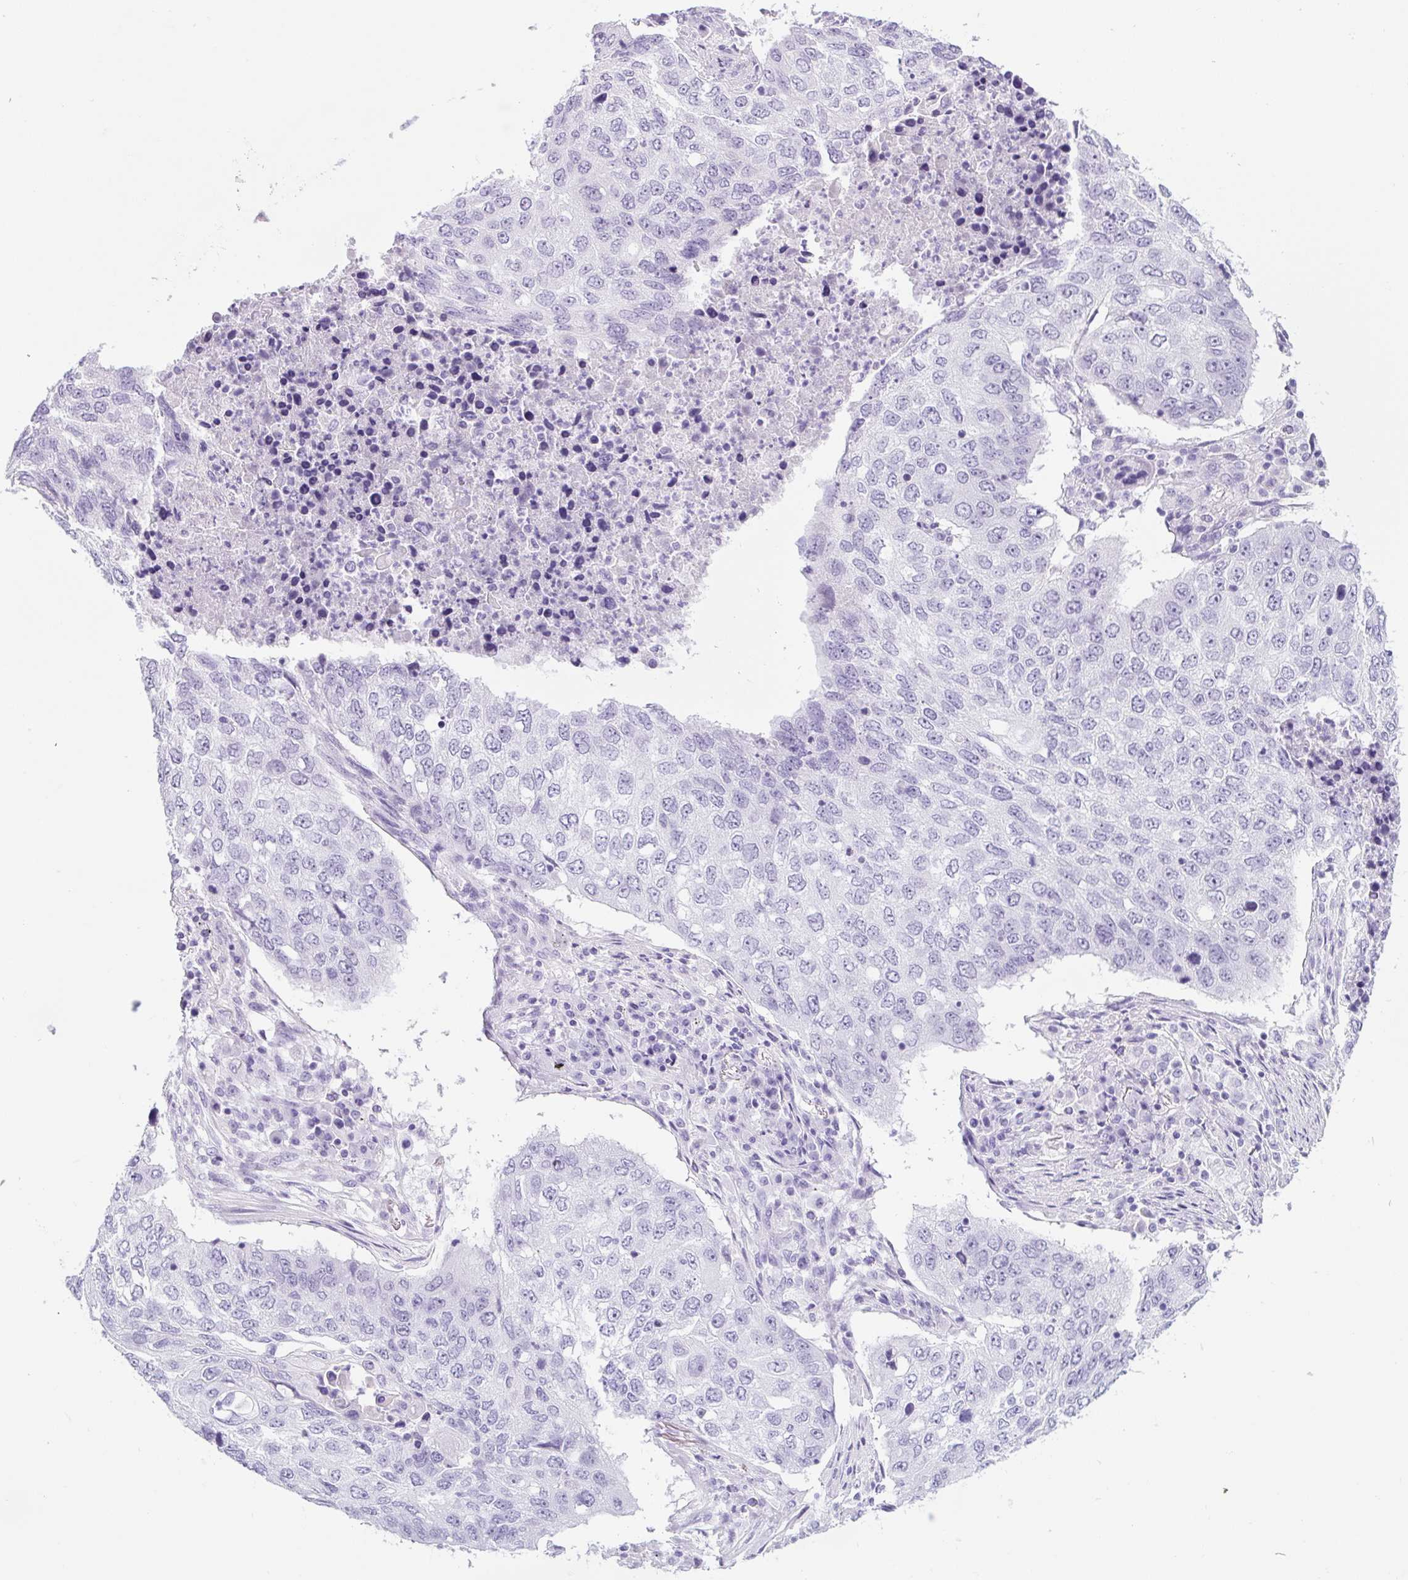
{"staining": {"intensity": "negative", "quantity": "none", "location": "none"}, "tissue": "lung cancer", "cell_type": "Tumor cells", "image_type": "cancer", "snomed": [{"axis": "morphology", "description": "Squamous cell carcinoma, NOS"}, {"axis": "topography", "description": "Lung"}], "caption": "Lung cancer (squamous cell carcinoma) was stained to show a protein in brown. There is no significant expression in tumor cells.", "gene": "ADAMTS19", "patient": {"sex": "female", "age": 63}}